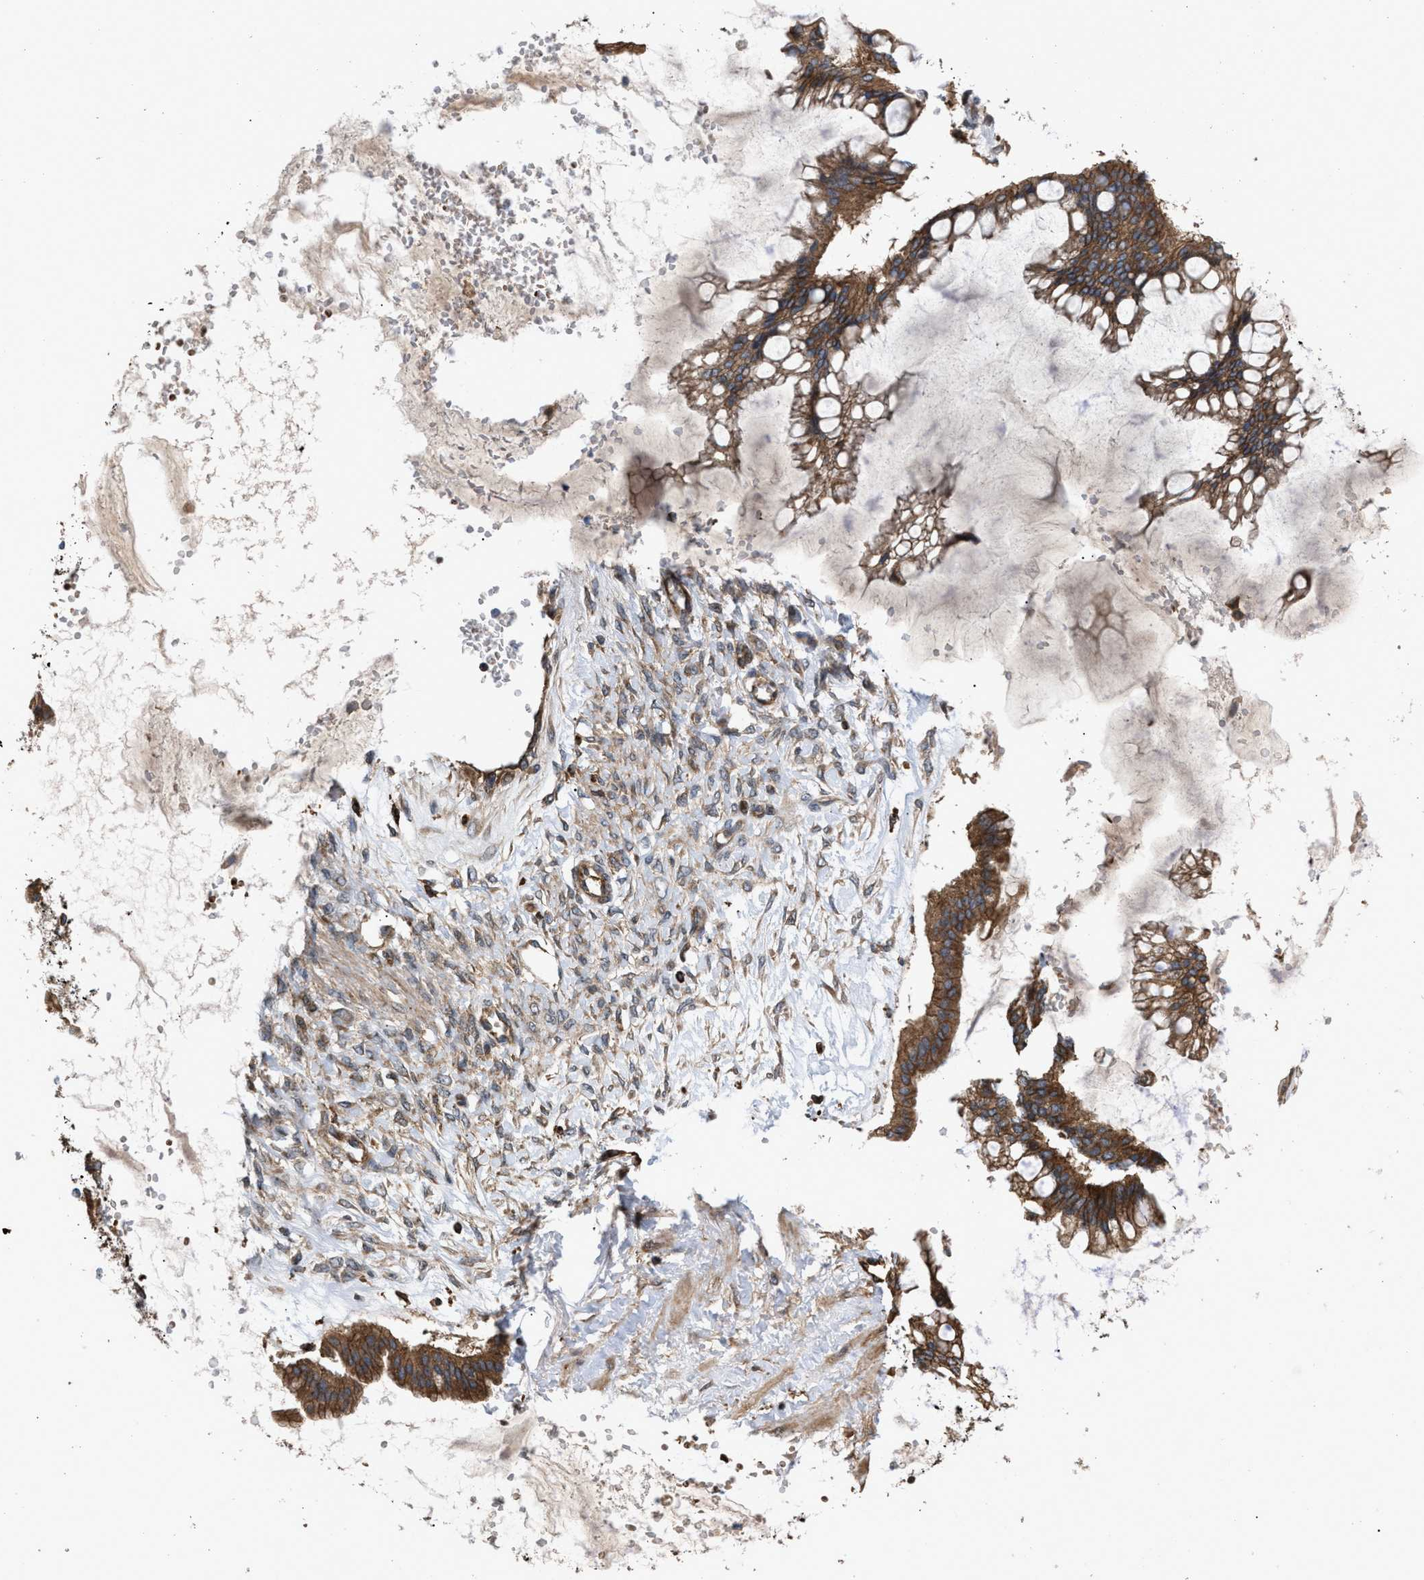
{"staining": {"intensity": "strong", "quantity": ">75%", "location": "cytoplasmic/membranous"}, "tissue": "ovarian cancer", "cell_type": "Tumor cells", "image_type": "cancer", "snomed": [{"axis": "morphology", "description": "Cystadenocarcinoma, mucinous, NOS"}, {"axis": "topography", "description": "Ovary"}], "caption": "High-magnification brightfield microscopy of ovarian mucinous cystadenocarcinoma stained with DAB (3,3'-diaminobenzidine) (brown) and counterstained with hematoxylin (blue). tumor cells exhibit strong cytoplasmic/membranous staining is present in approximately>75% of cells. (Stains: DAB in brown, nuclei in blue, Microscopy: brightfield microscopy at high magnification).", "gene": "GCC1", "patient": {"sex": "female", "age": 73}}